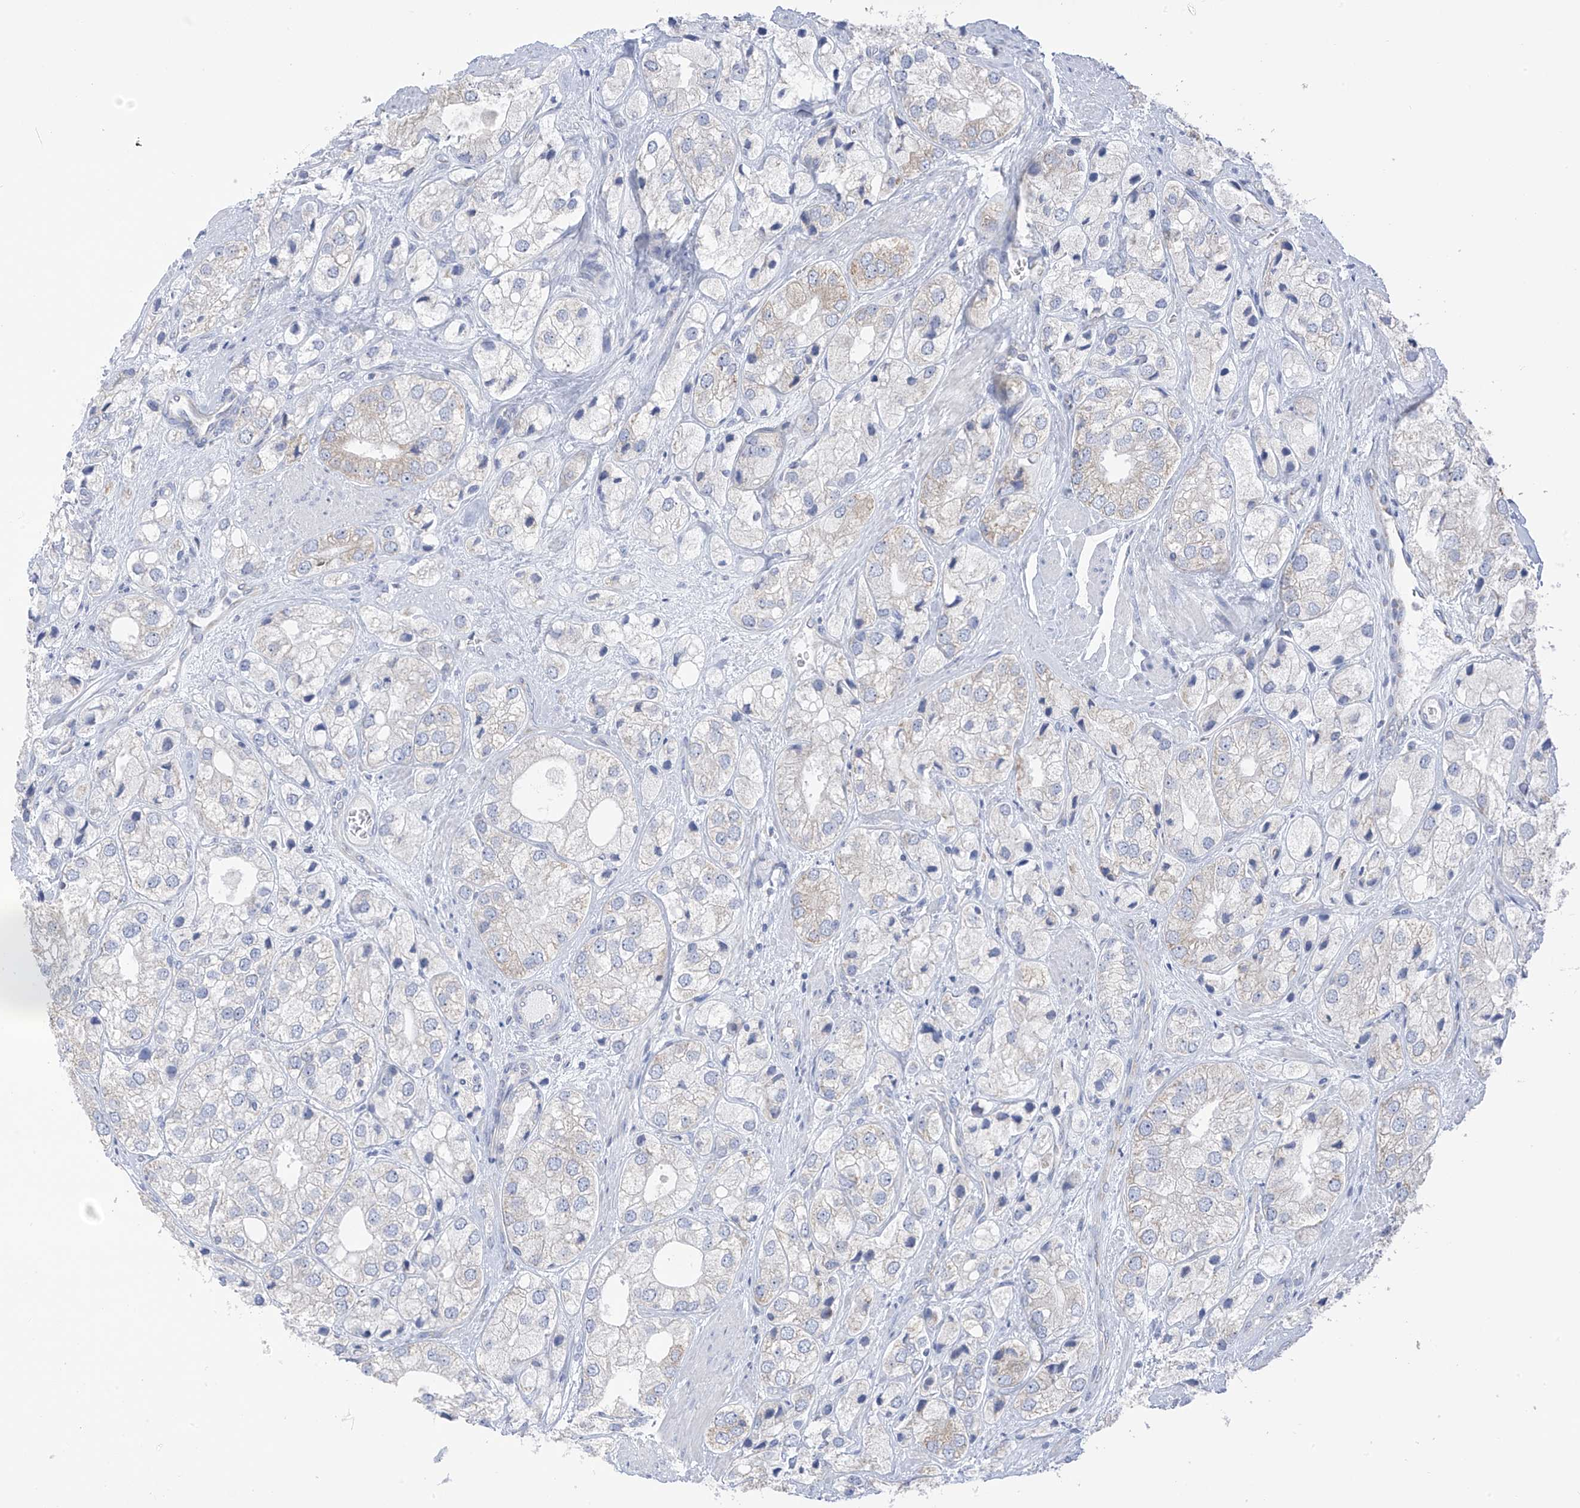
{"staining": {"intensity": "negative", "quantity": "none", "location": "none"}, "tissue": "prostate cancer", "cell_type": "Tumor cells", "image_type": "cancer", "snomed": [{"axis": "morphology", "description": "Adenocarcinoma, High grade"}, {"axis": "topography", "description": "Prostate"}], "caption": "Prostate cancer (adenocarcinoma (high-grade)) was stained to show a protein in brown. There is no significant expression in tumor cells. (DAB immunohistochemistry (IHC), high magnification).", "gene": "PNPT1", "patient": {"sex": "male", "age": 50}}